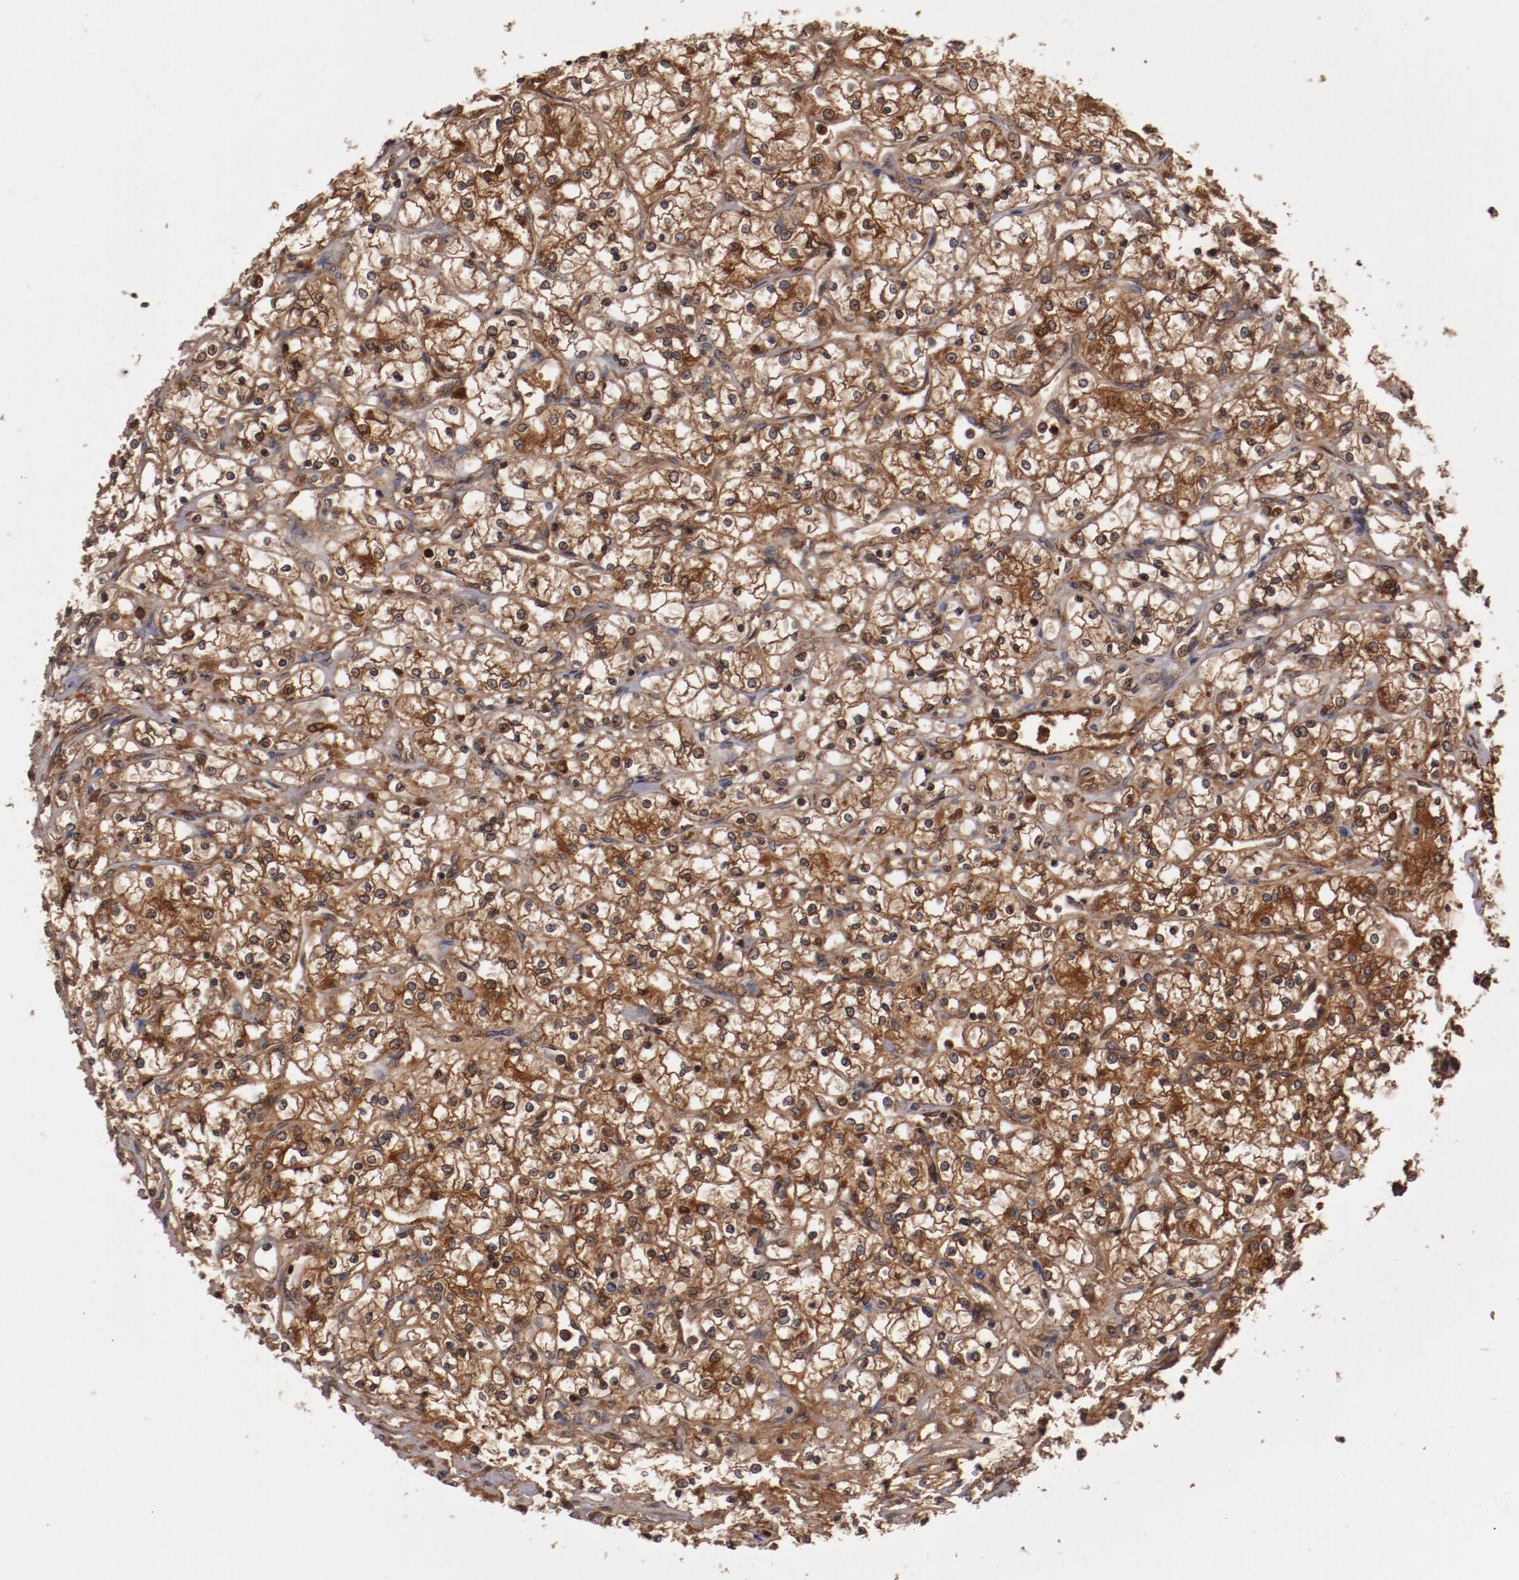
{"staining": {"intensity": "moderate", "quantity": ">75%", "location": "cytoplasmic/membranous"}, "tissue": "renal cancer", "cell_type": "Tumor cells", "image_type": "cancer", "snomed": [{"axis": "morphology", "description": "Adenocarcinoma, NOS"}, {"axis": "topography", "description": "Kidney"}], "caption": "Immunohistochemistry (IHC) of renal adenocarcinoma reveals medium levels of moderate cytoplasmic/membranous positivity in about >75% of tumor cells.", "gene": "SERPINA7", "patient": {"sex": "male", "age": 61}}